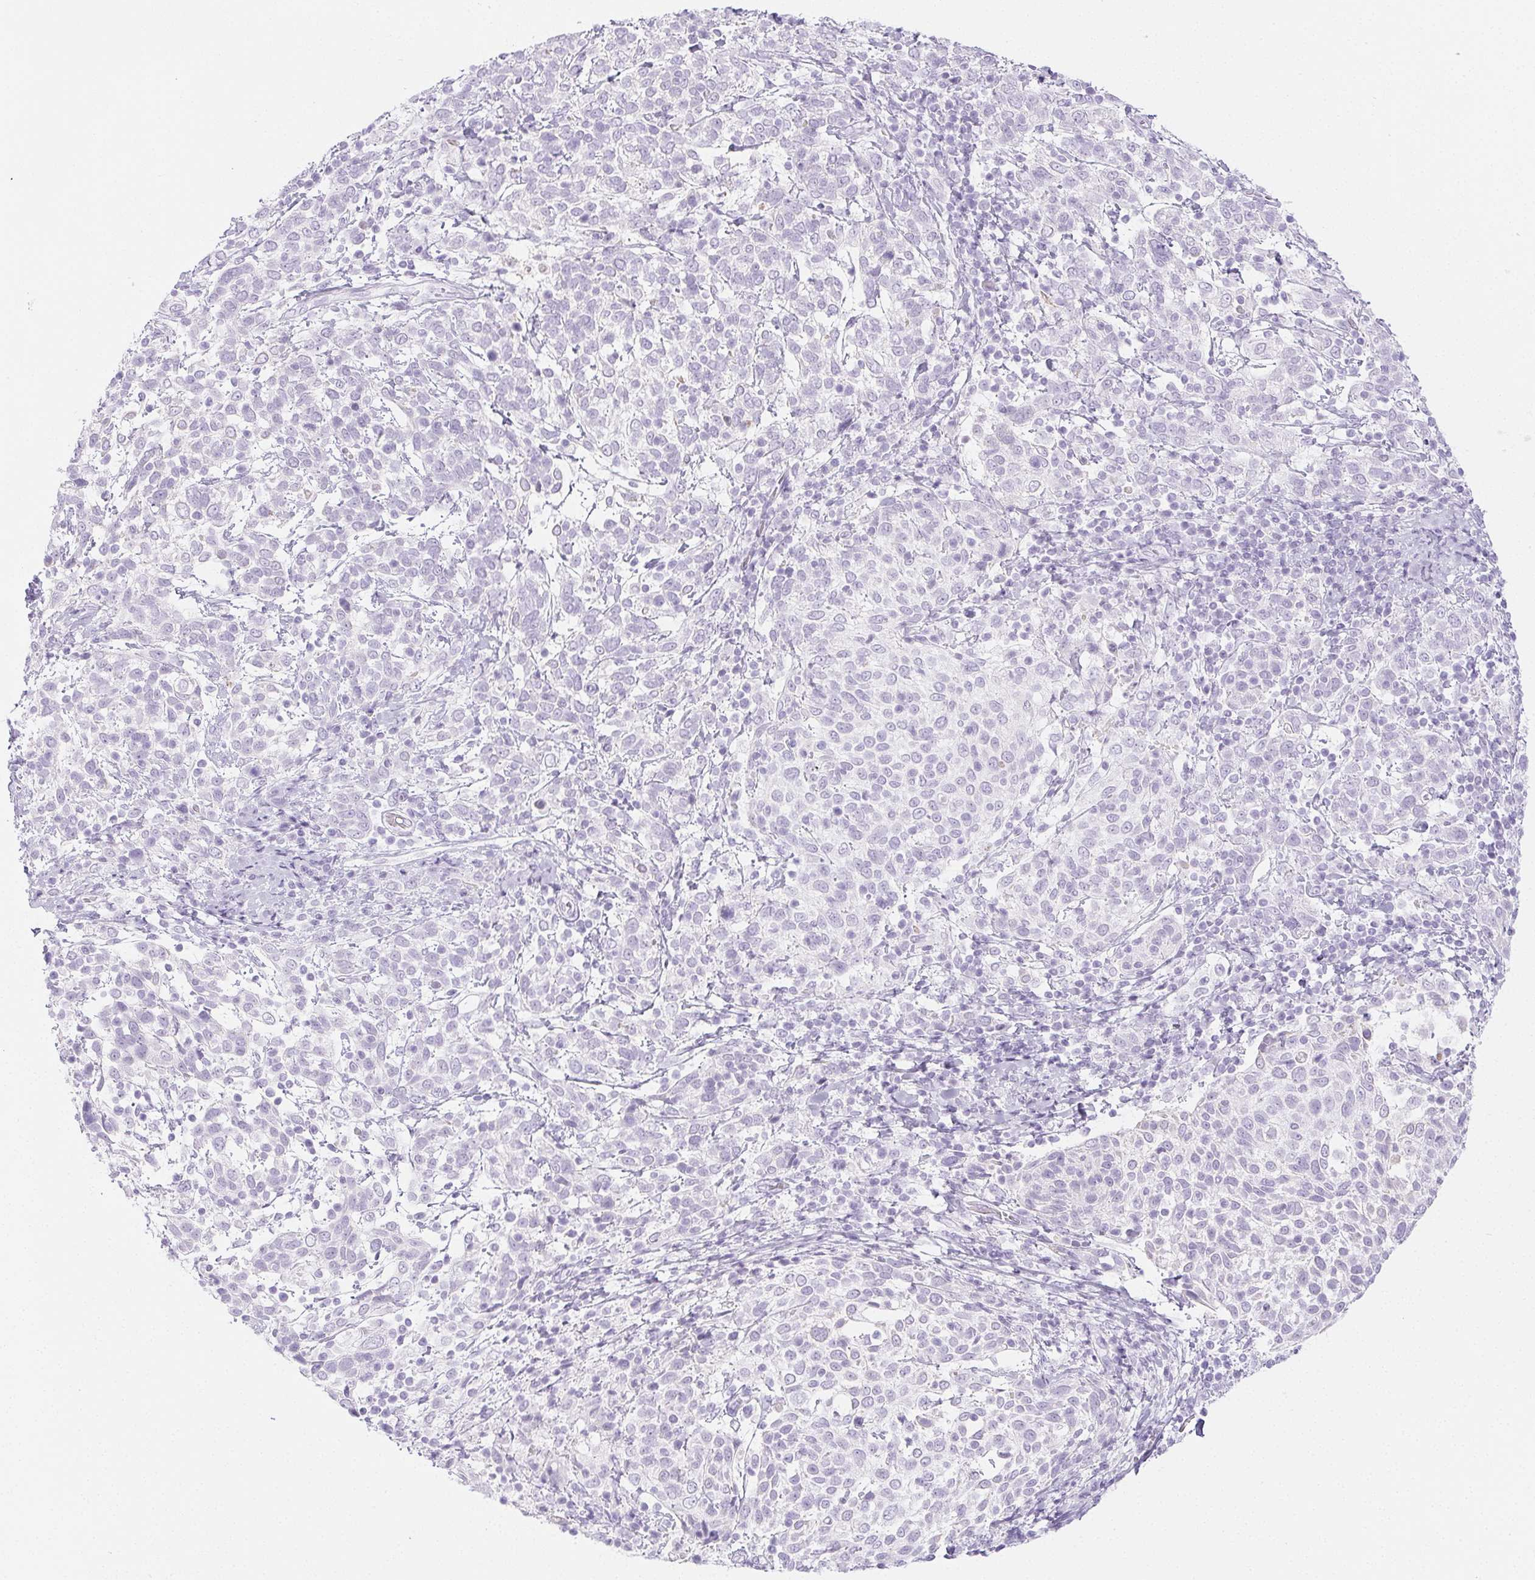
{"staining": {"intensity": "negative", "quantity": "none", "location": "none"}, "tissue": "cervical cancer", "cell_type": "Tumor cells", "image_type": "cancer", "snomed": [{"axis": "morphology", "description": "Squamous cell carcinoma, NOS"}, {"axis": "topography", "description": "Cervix"}], "caption": "High magnification brightfield microscopy of squamous cell carcinoma (cervical) stained with DAB (brown) and counterstained with hematoxylin (blue): tumor cells show no significant expression. (DAB IHC with hematoxylin counter stain).", "gene": "PI3", "patient": {"sex": "female", "age": 61}}